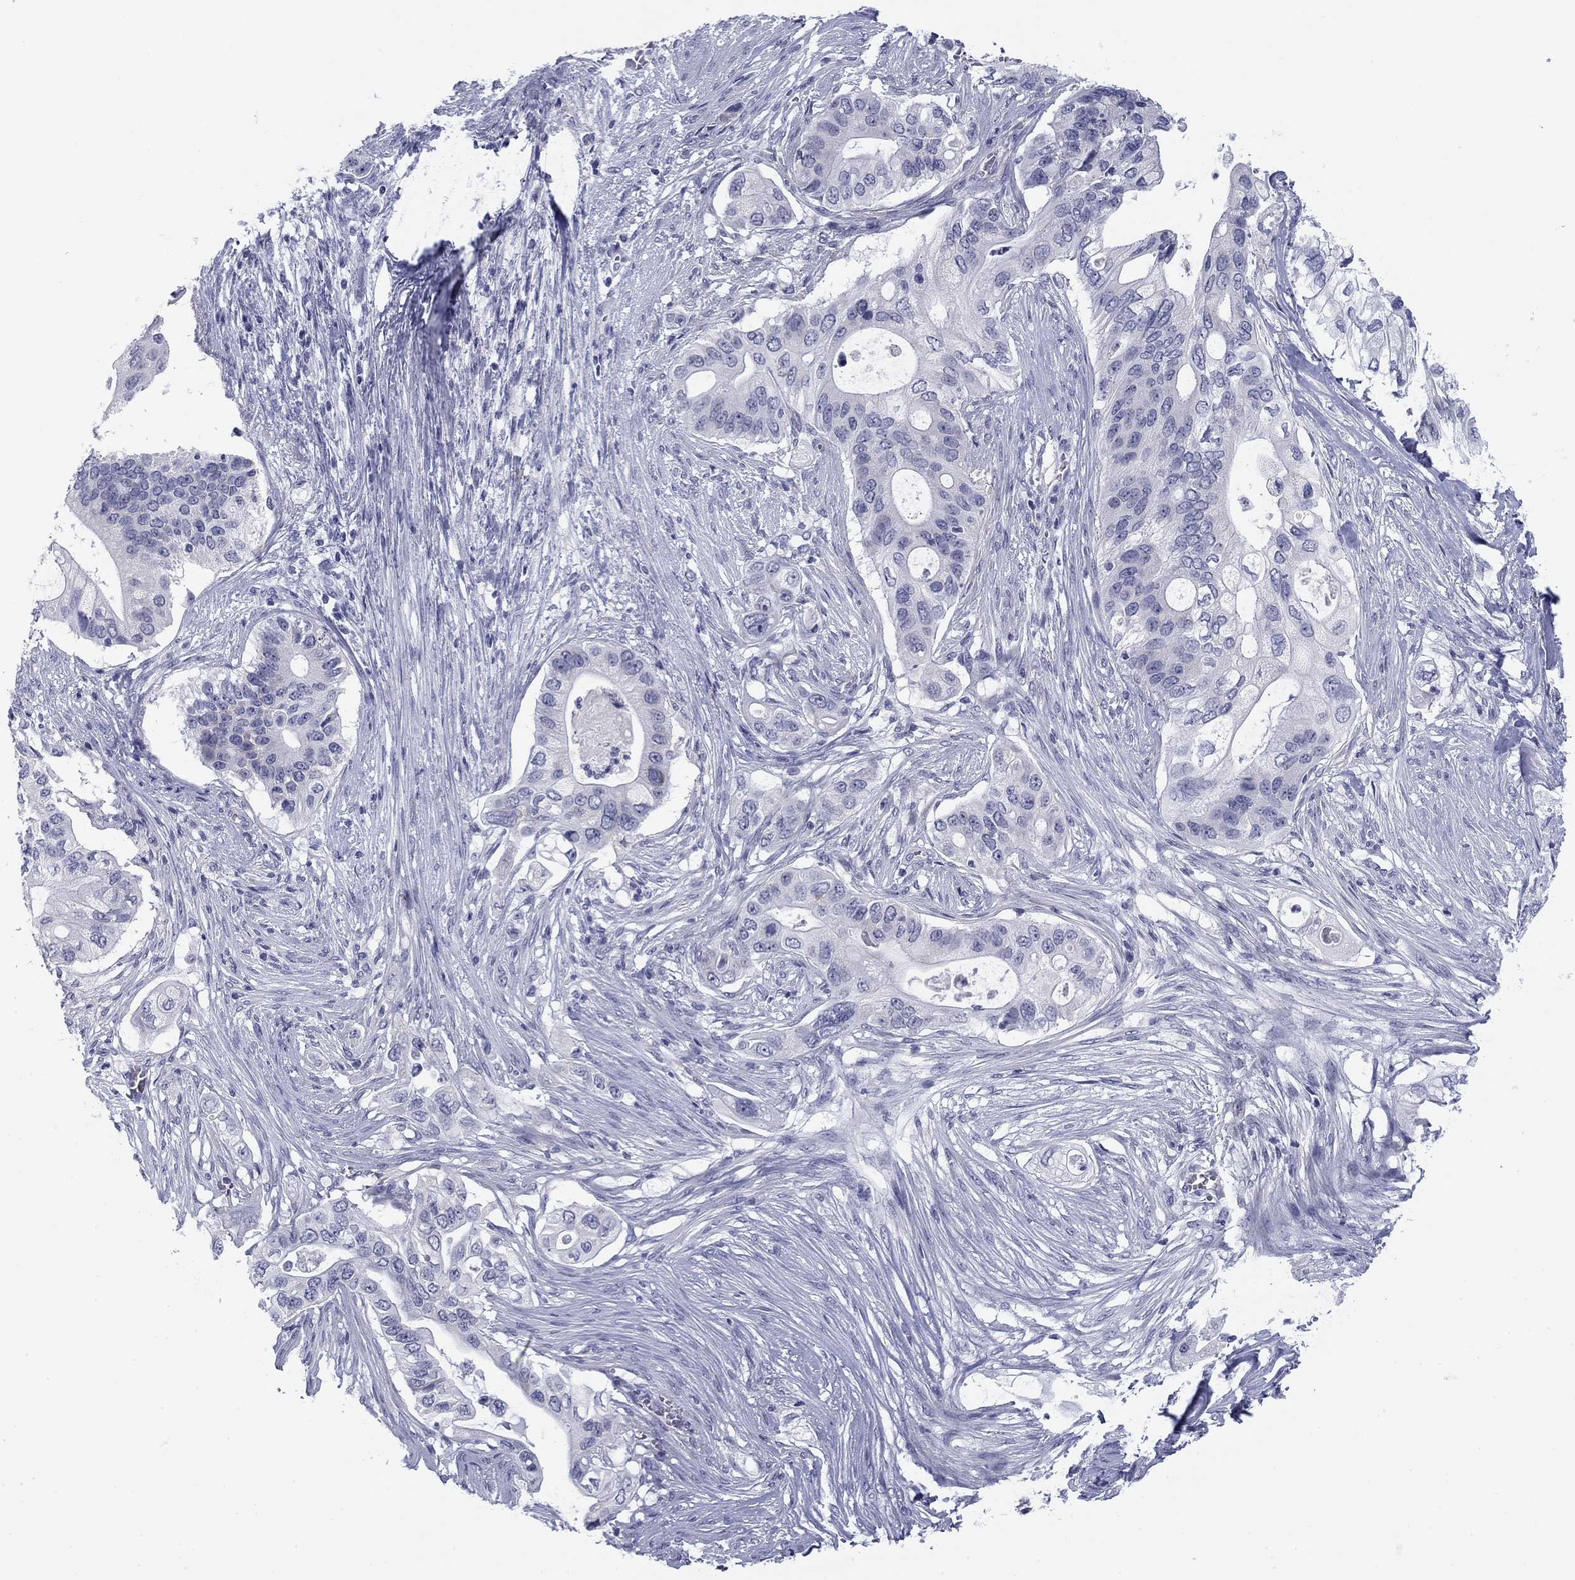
{"staining": {"intensity": "negative", "quantity": "none", "location": "none"}, "tissue": "pancreatic cancer", "cell_type": "Tumor cells", "image_type": "cancer", "snomed": [{"axis": "morphology", "description": "Adenocarcinoma, NOS"}, {"axis": "topography", "description": "Pancreas"}], "caption": "This is an immunohistochemistry (IHC) photomicrograph of pancreatic cancer. There is no positivity in tumor cells.", "gene": "PRPH", "patient": {"sex": "female", "age": 72}}